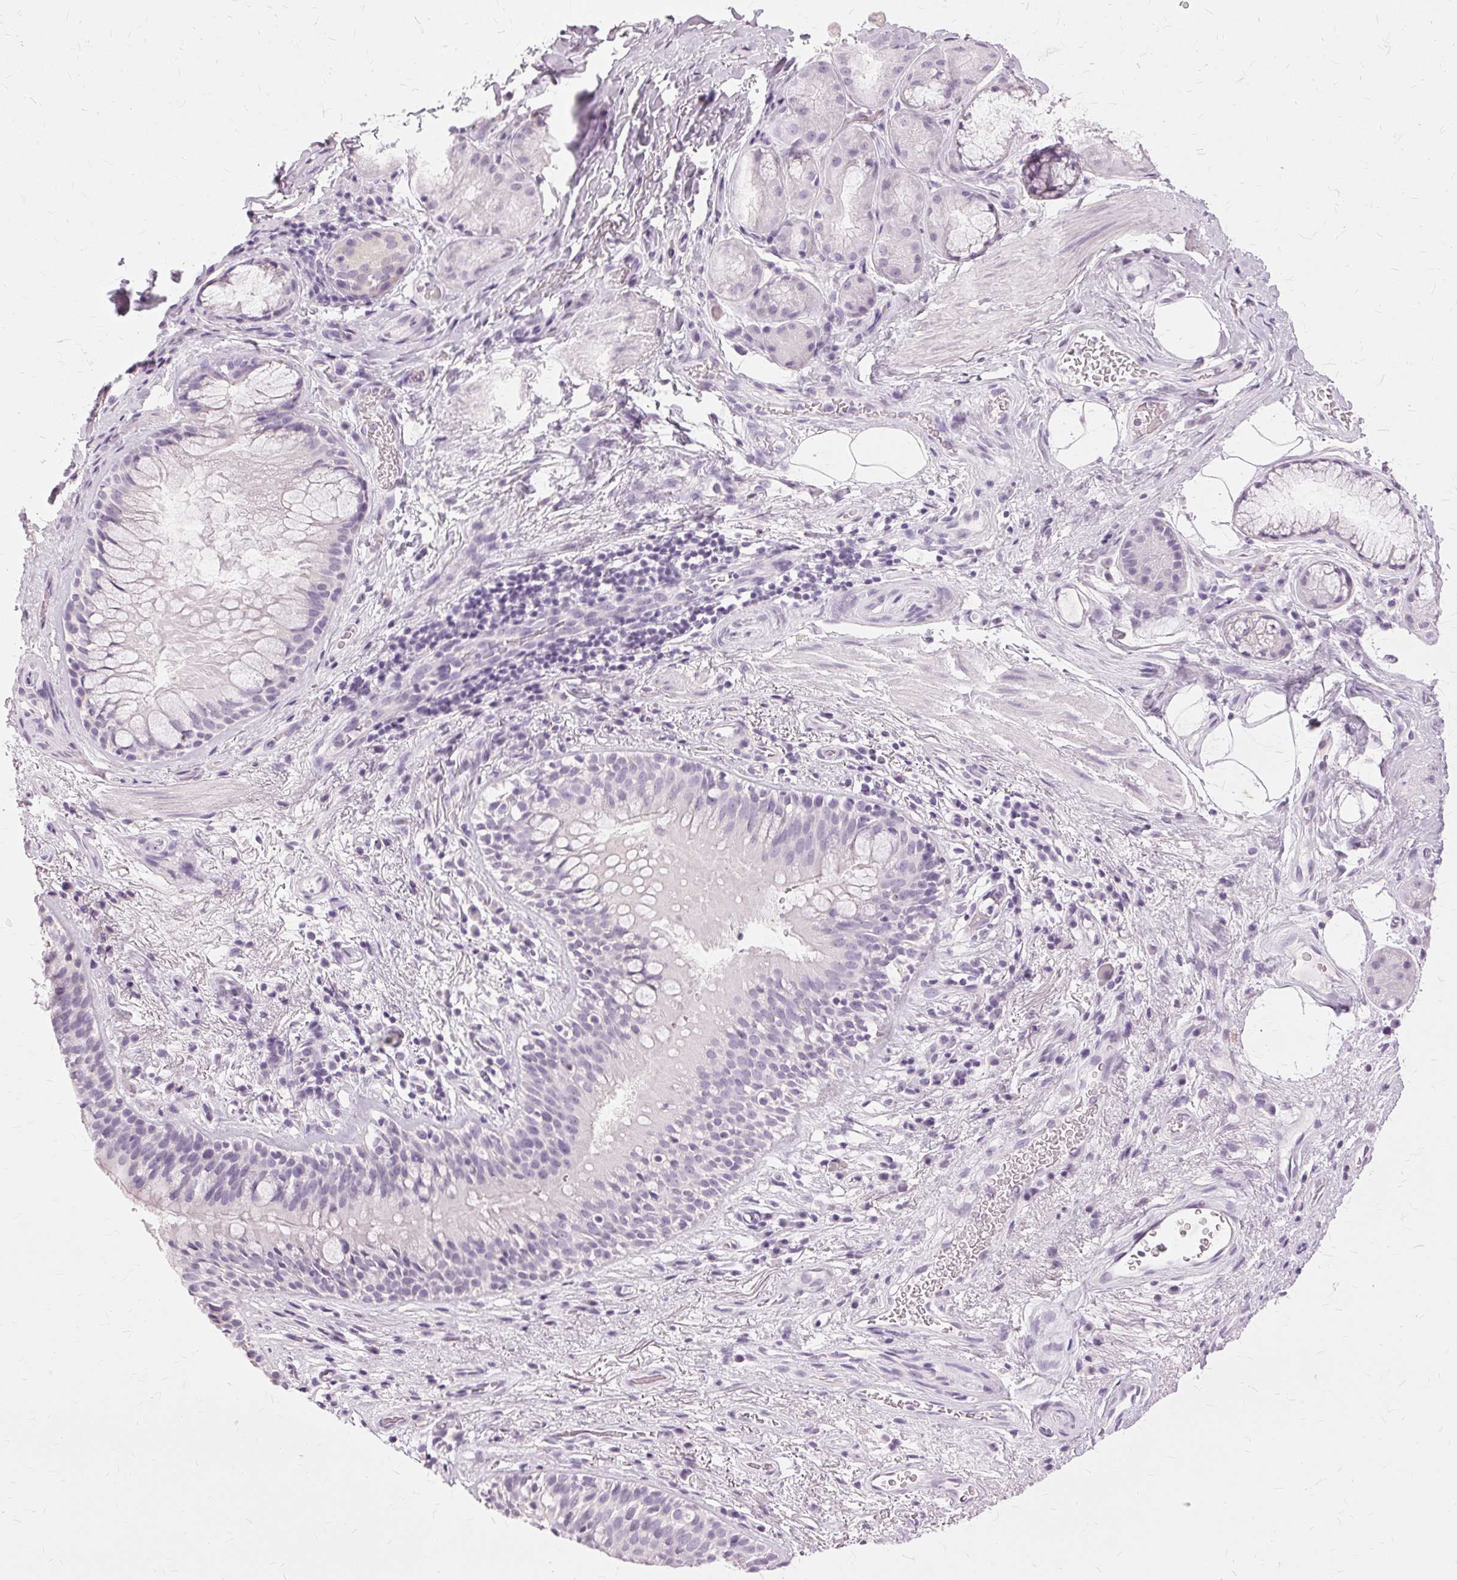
{"staining": {"intensity": "negative", "quantity": "none", "location": "none"}, "tissue": "bronchus", "cell_type": "Respiratory epithelial cells", "image_type": "normal", "snomed": [{"axis": "morphology", "description": "Normal tissue, NOS"}, {"axis": "topography", "description": "Cartilage tissue"}, {"axis": "topography", "description": "Bronchus"}], "caption": "The photomicrograph shows no significant staining in respiratory epithelial cells of bronchus.", "gene": "SLC45A3", "patient": {"sex": "male", "age": 58}}